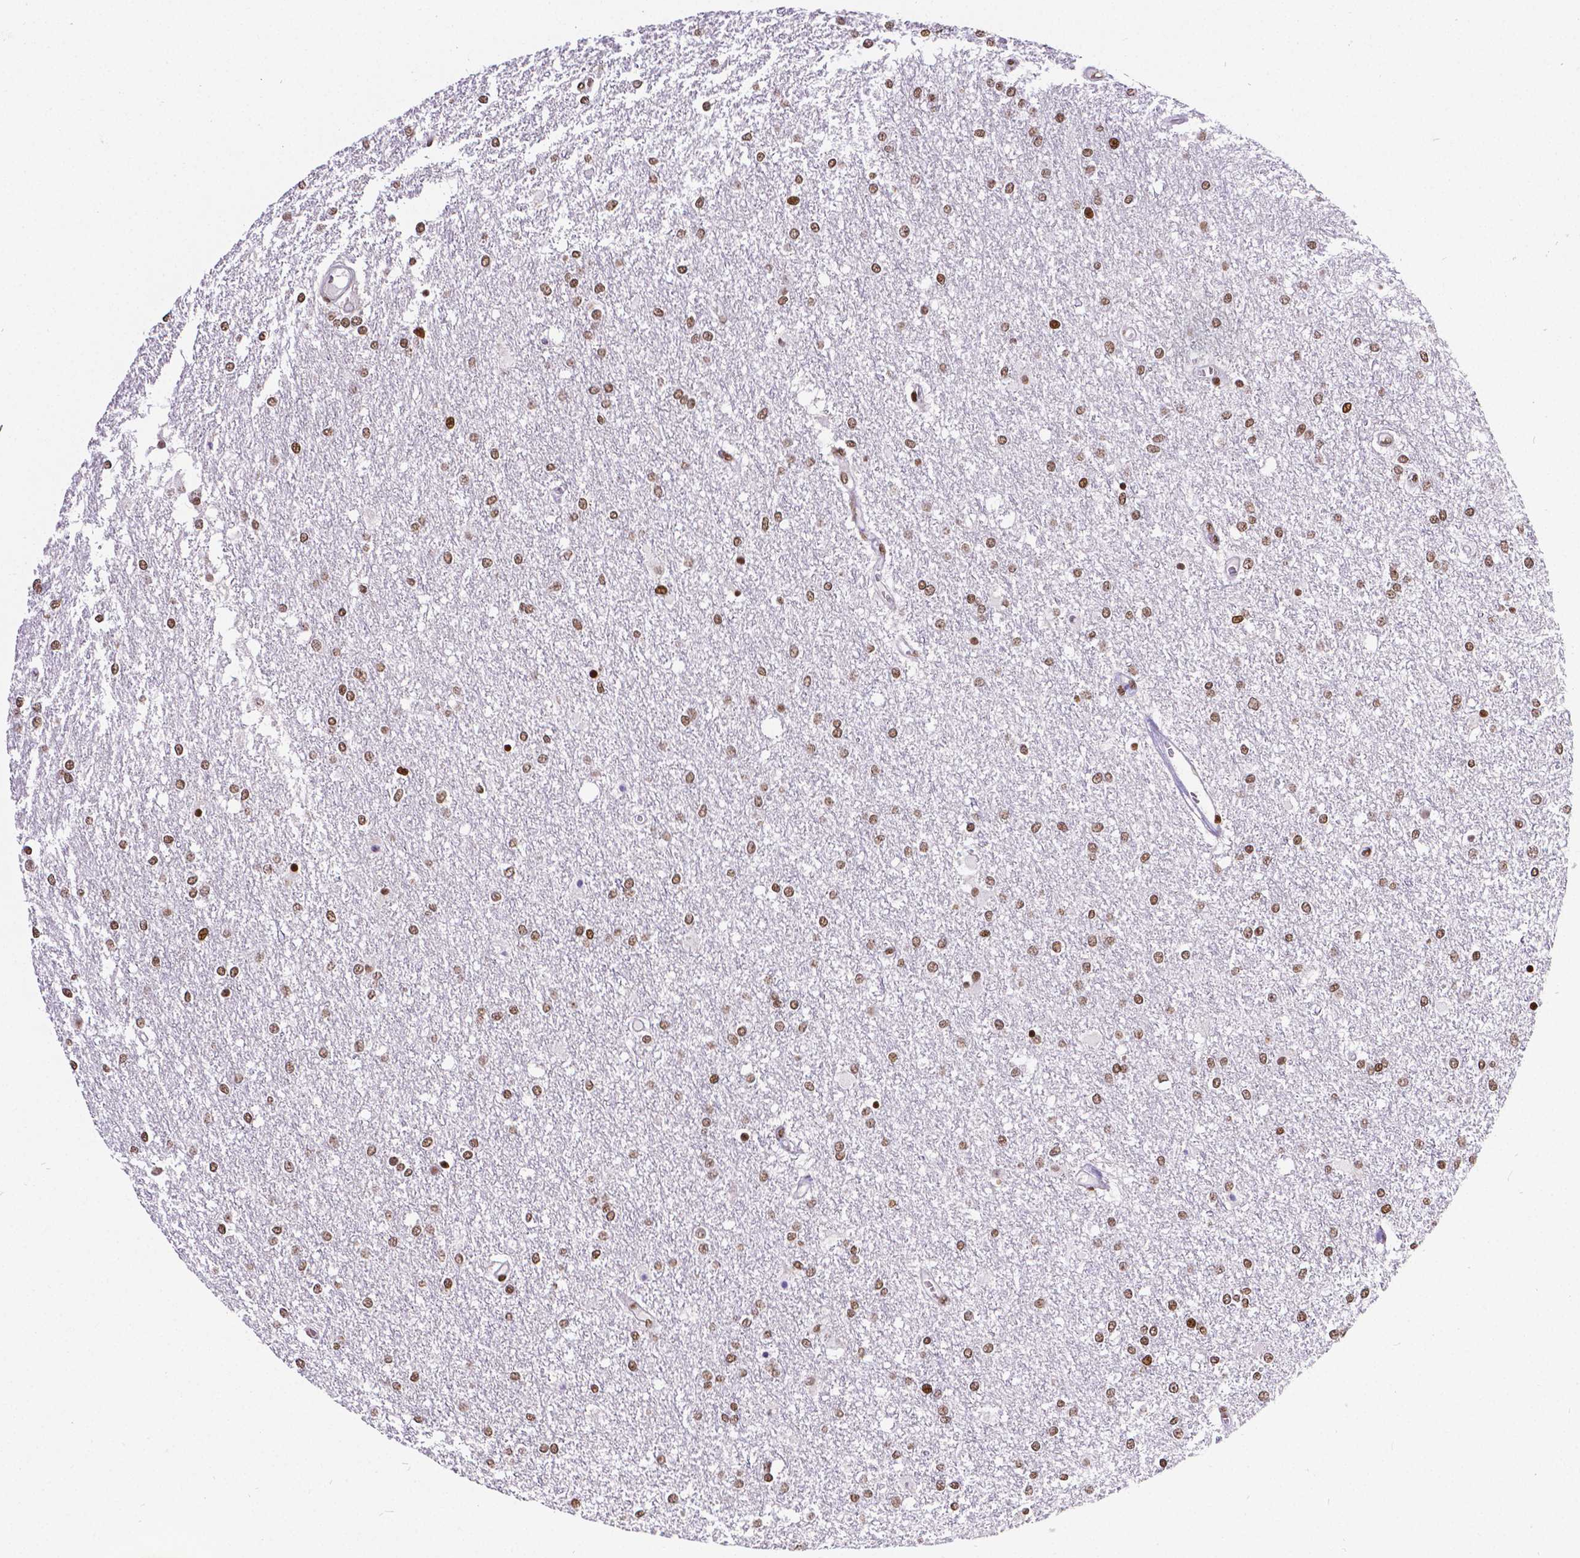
{"staining": {"intensity": "moderate", "quantity": ">75%", "location": "nuclear"}, "tissue": "glioma", "cell_type": "Tumor cells", "image_type": "cancer", "snomed": [{"axis": "morphology", "description": "Glioma, malignant, High grade"}, {"axis": "topography", "description": "Brain"}], "caption": "A photomicrograph of glioma stained for a protein shows moderate nuclear brown staining in tumor cells. The staining is performed using DAB brown chromogen to label protein expression. The nuclei are counter-stained blue using hematoxylin.", "gene": "CTCF", "patient": {"sex": "female", "age": 61}}